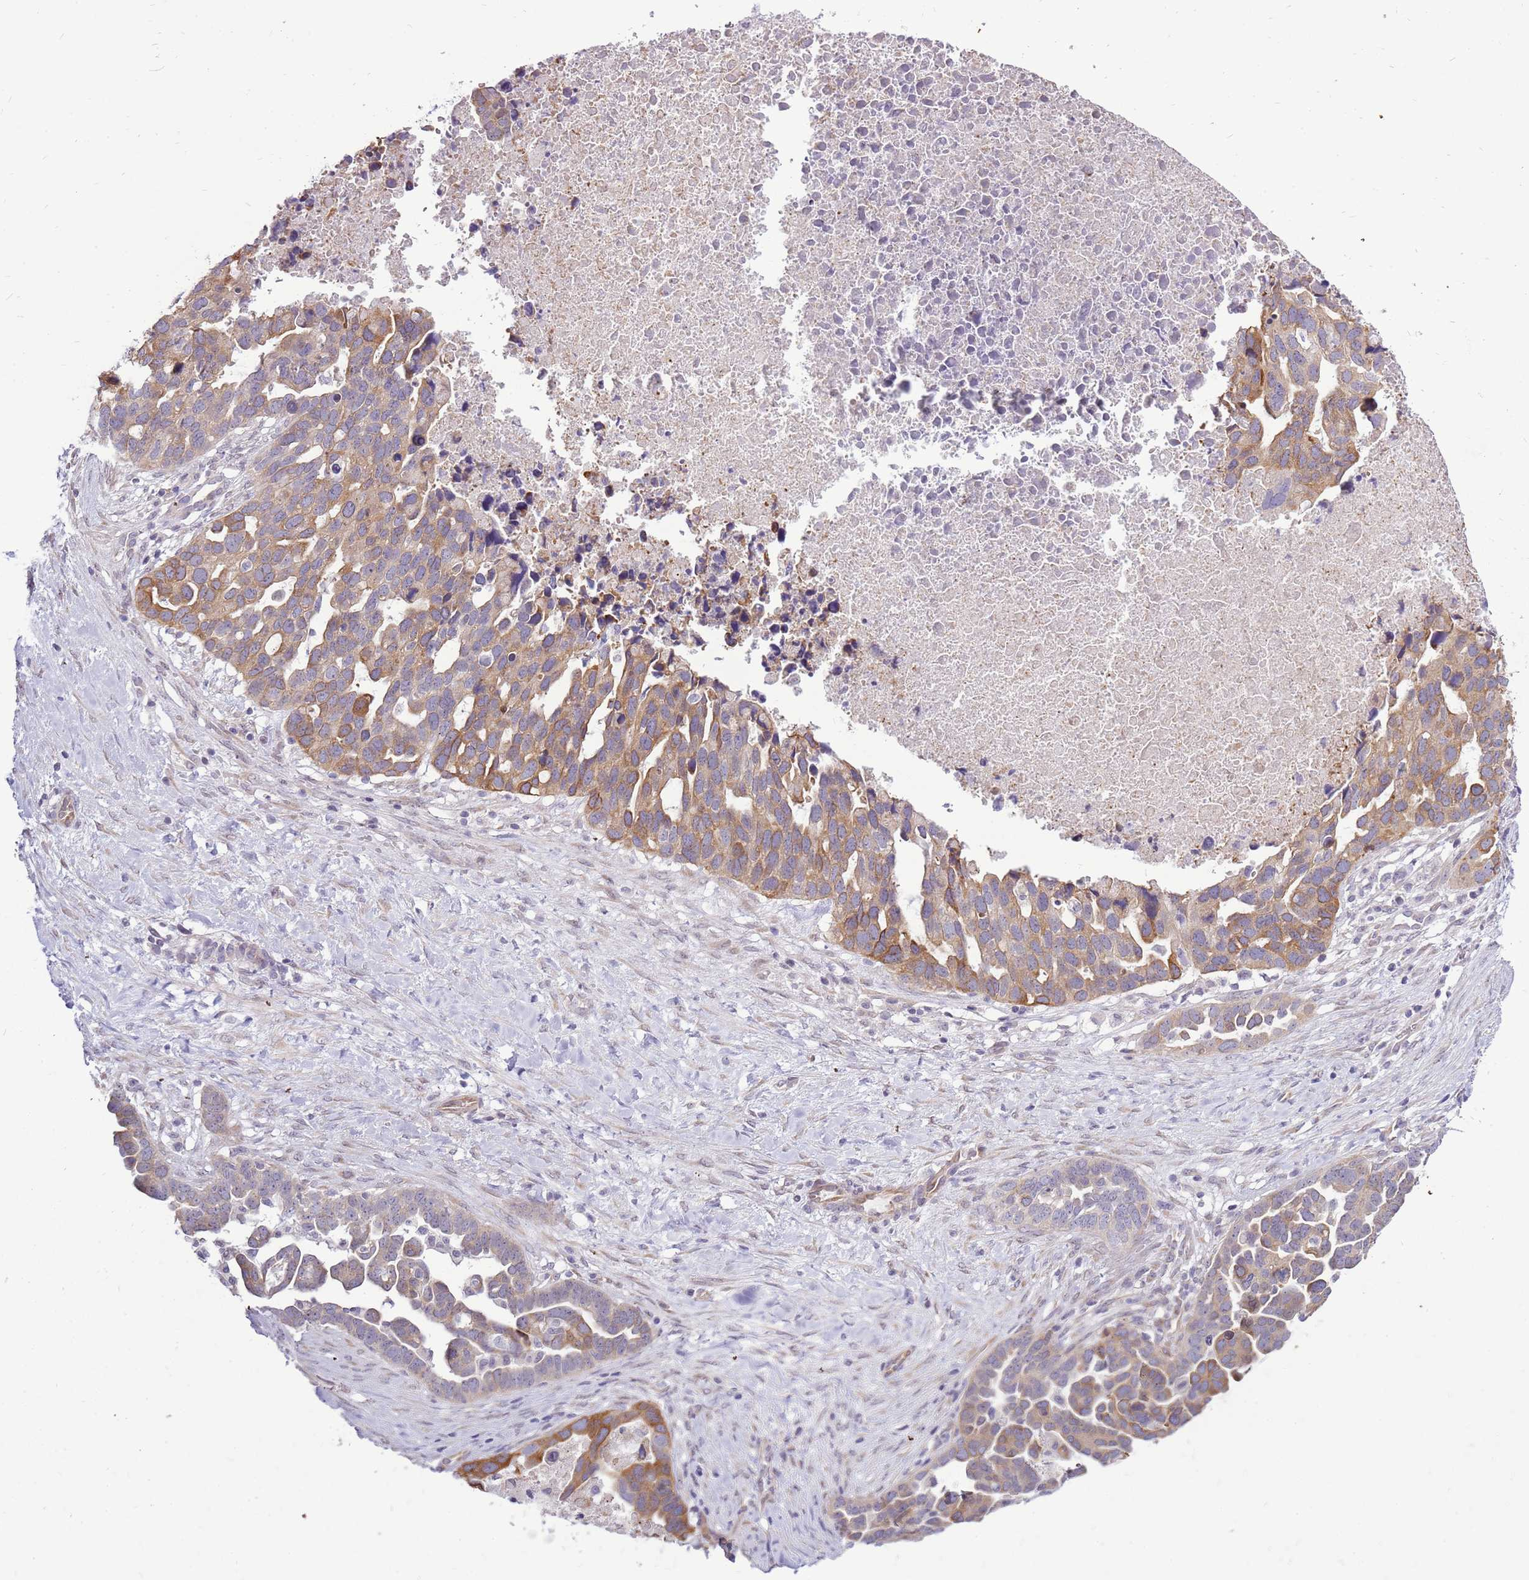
{"staining": {"intensity": "moderate", "quantity": ">75%", "location": "cytoplasmic/membranous"}, "tissue": "ovarian cancer", "cell_type": "Tumor cells", "image_type": "cancer", "snomed": [{"axis": "morphology", "description": "Cystadenocarcinoma, serous, NOS"}, {"axis": "topography", "description": "Ovary"}], "caption": "Human ovarian serous cystadenocarcinoma stained with a brown dye demonstrates moderate cytoplasmic/membranous positive positivity in approximately >75% of tumor cells.", "gene": "UGGT2", "patient": {"sex": "female", "age": 54}}